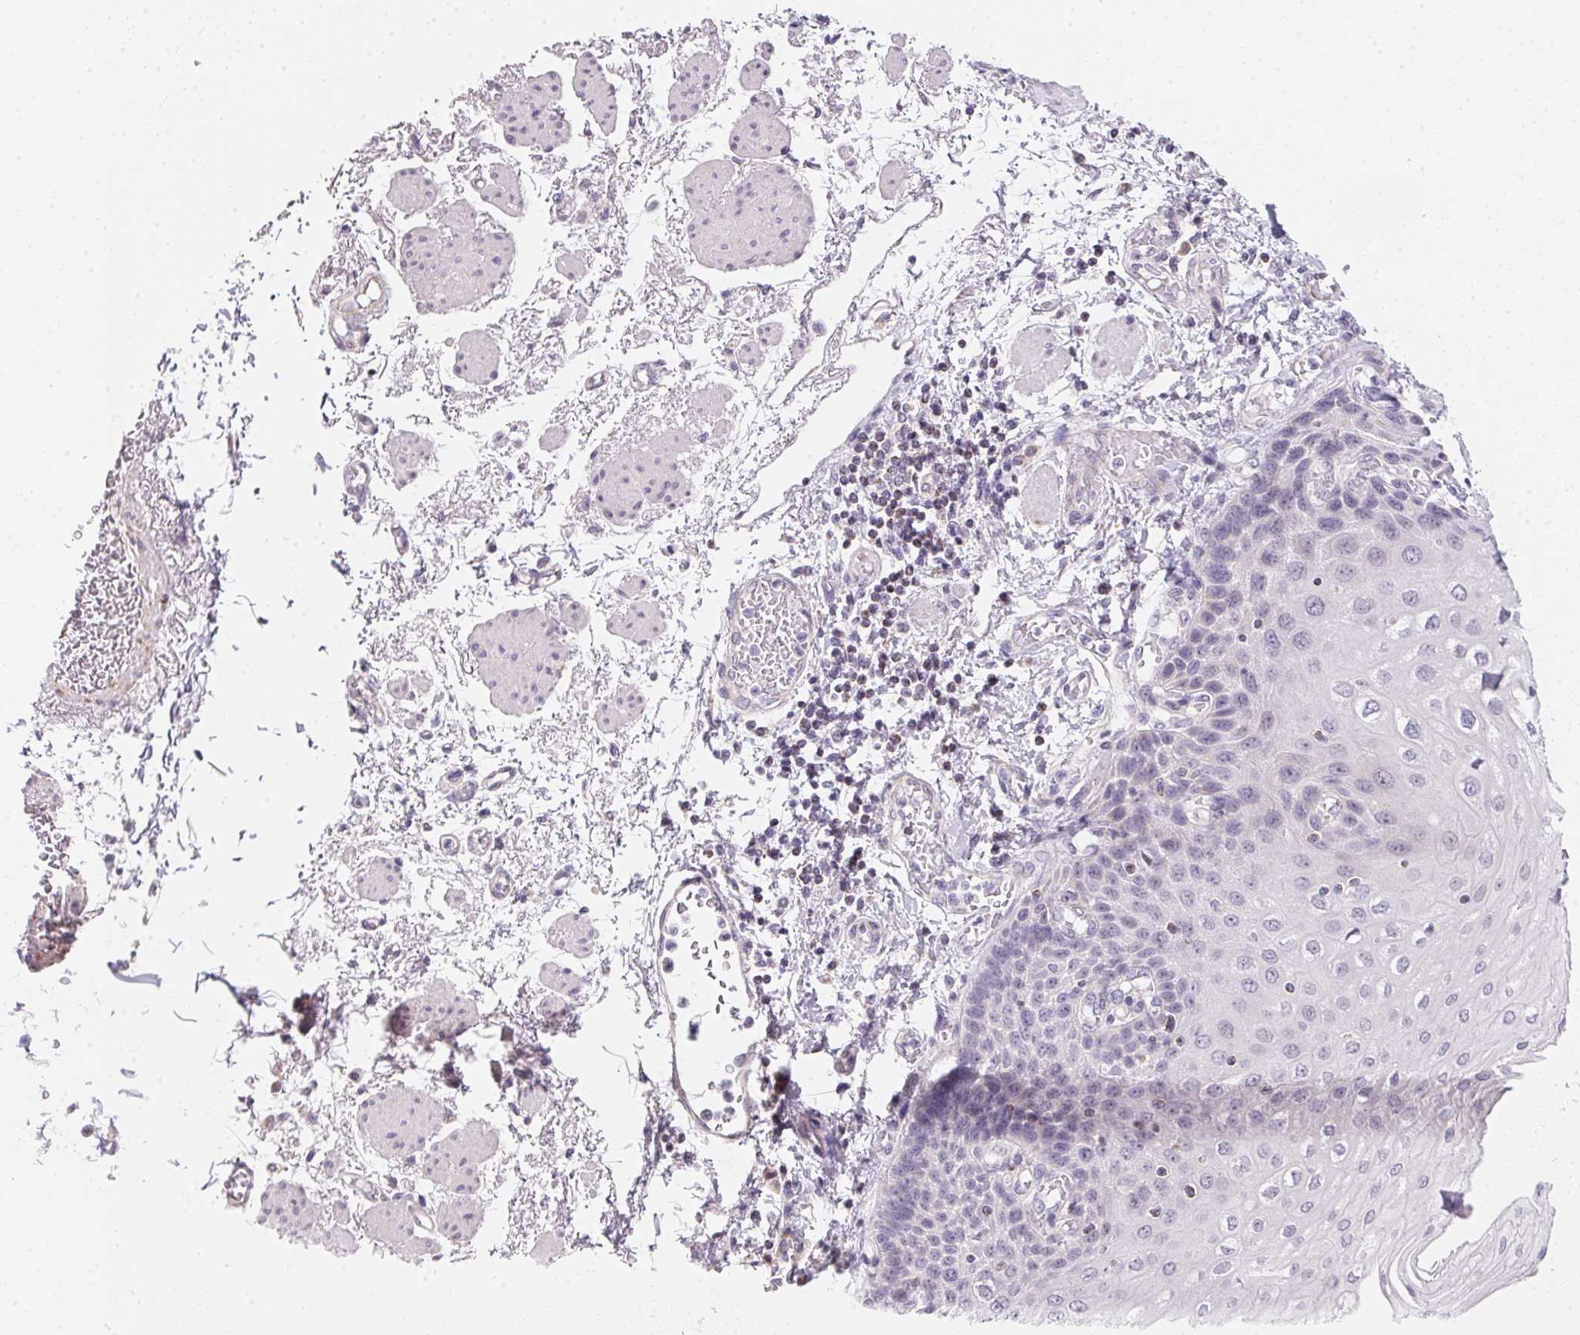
{"staining": {"intensity": "moderate", "quantity": "<25%", "location": "cytoplasmic/membranous"}, "tissue": "esophagus", "cell_type": "Squamous epithelial cells", "image_type": "normal", "snomed": [{"axis": "morphology", "description": "Normal tissue, NOS"}, {"axis": "morphology", "description": "Adenocarcinoma, NOS"}, {"axis": "topography", "description": "Esophagus"}], "caption": "Immunohistochemical staining of benign human esophagus exhibits moderate cytoplasmic/membranous protein staining in approximately <25% of squamous epithelial cells. The staining was performed using DAB to visualize the protein expression in brown, while the nuclei were stained in blue with hematoxylin (Magnification: 20x).", "gene": "GIPC2", "patient": {"sex": "male", "age": 81}}